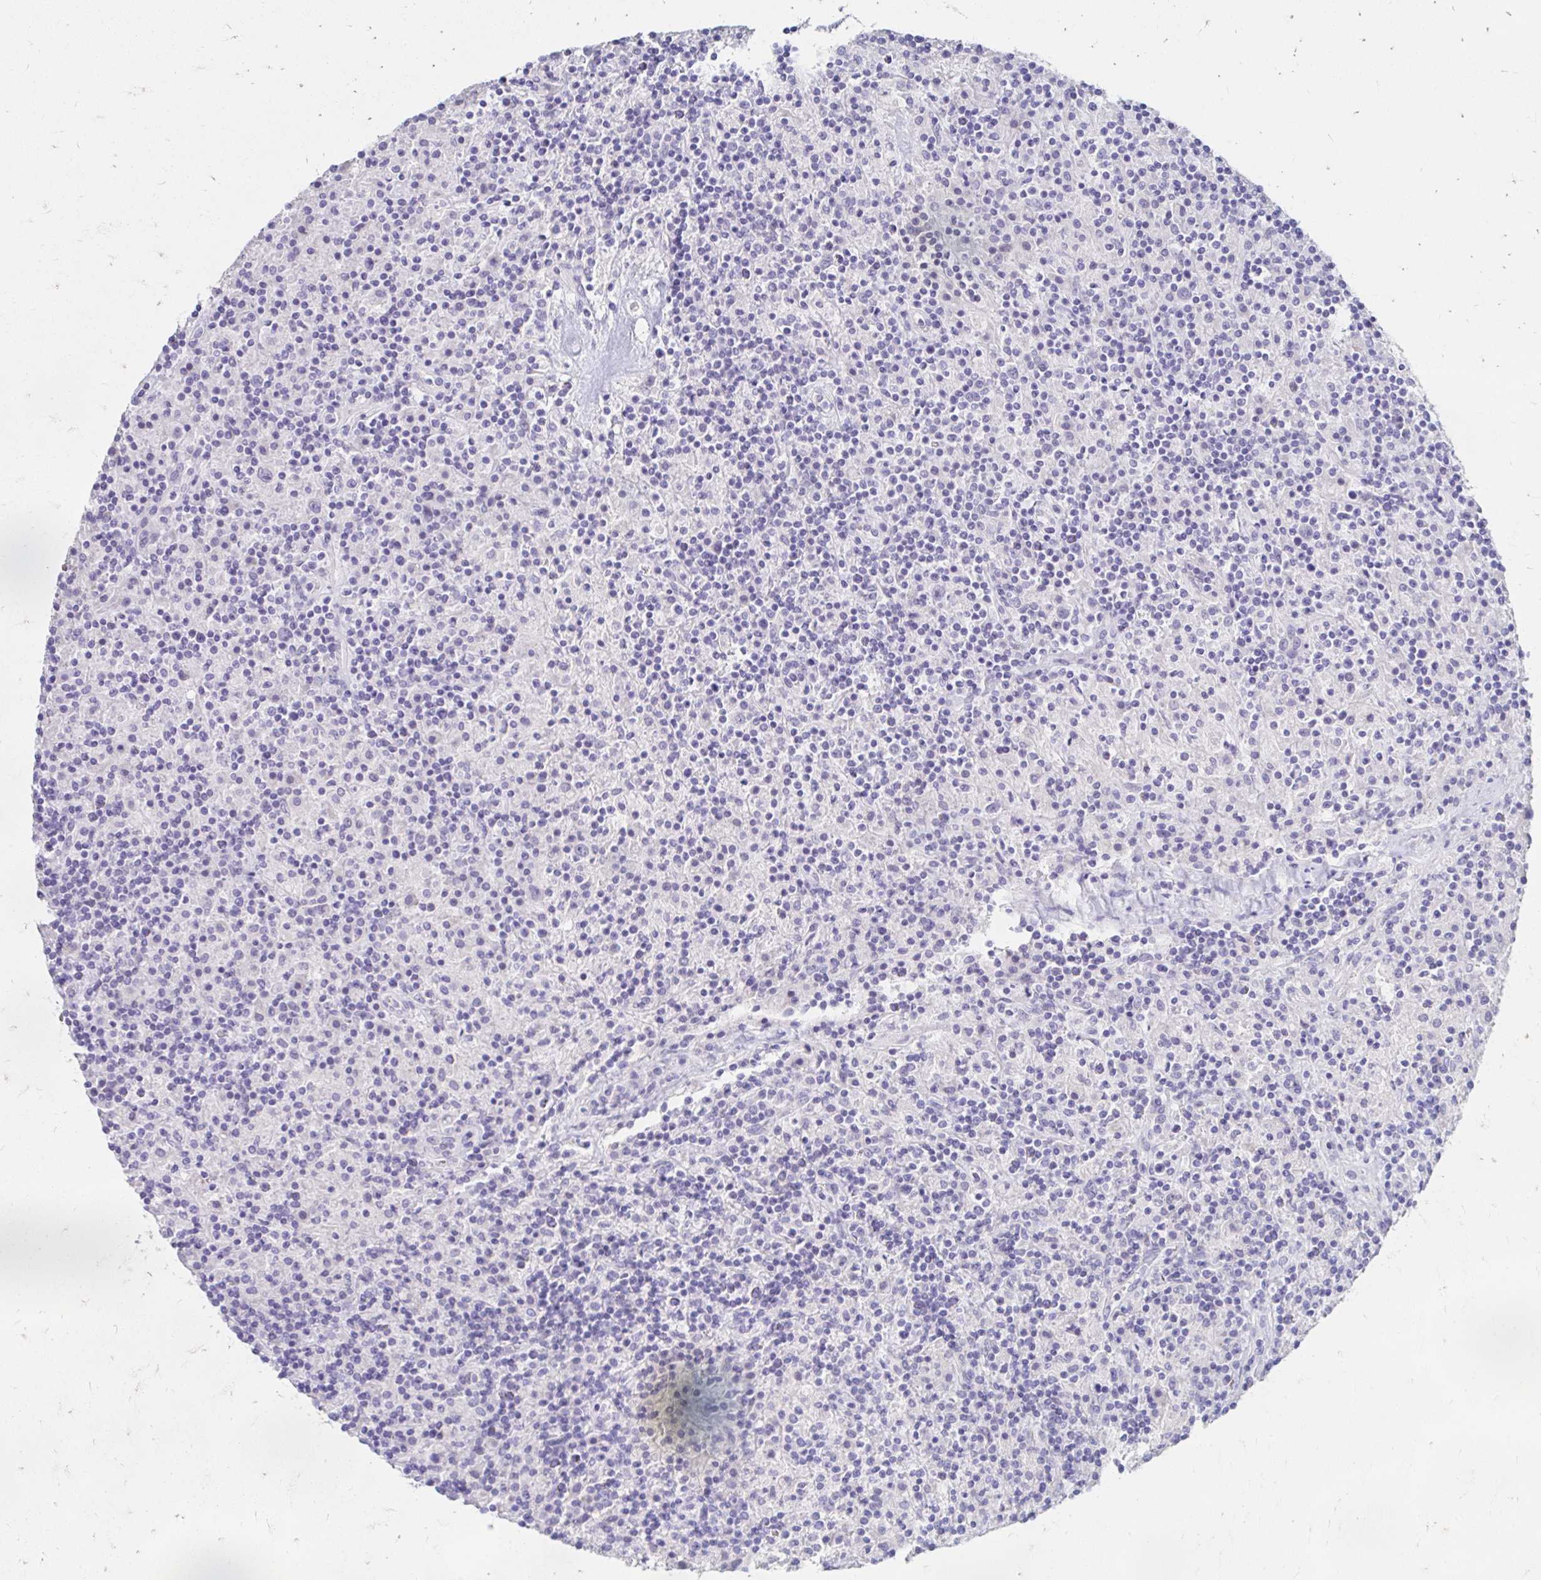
{"staining": {"intensity": "negative", "quantity": "none", "location": "none"}, "tissue": "lymphoma", "cell_type": "Tumor cells", "image_type": "cancer", "snomed": [{"axis": "morphology", "description": "Hodgkin's disease, NOS"}, {"axis": "topography", "description": "Lymph node"}], "caption": "An image of human Hodgkin's disease is negative for staining in tumor cells.", "gene": "AZGP1", "patient": {"sex": "male", "age": 70}}